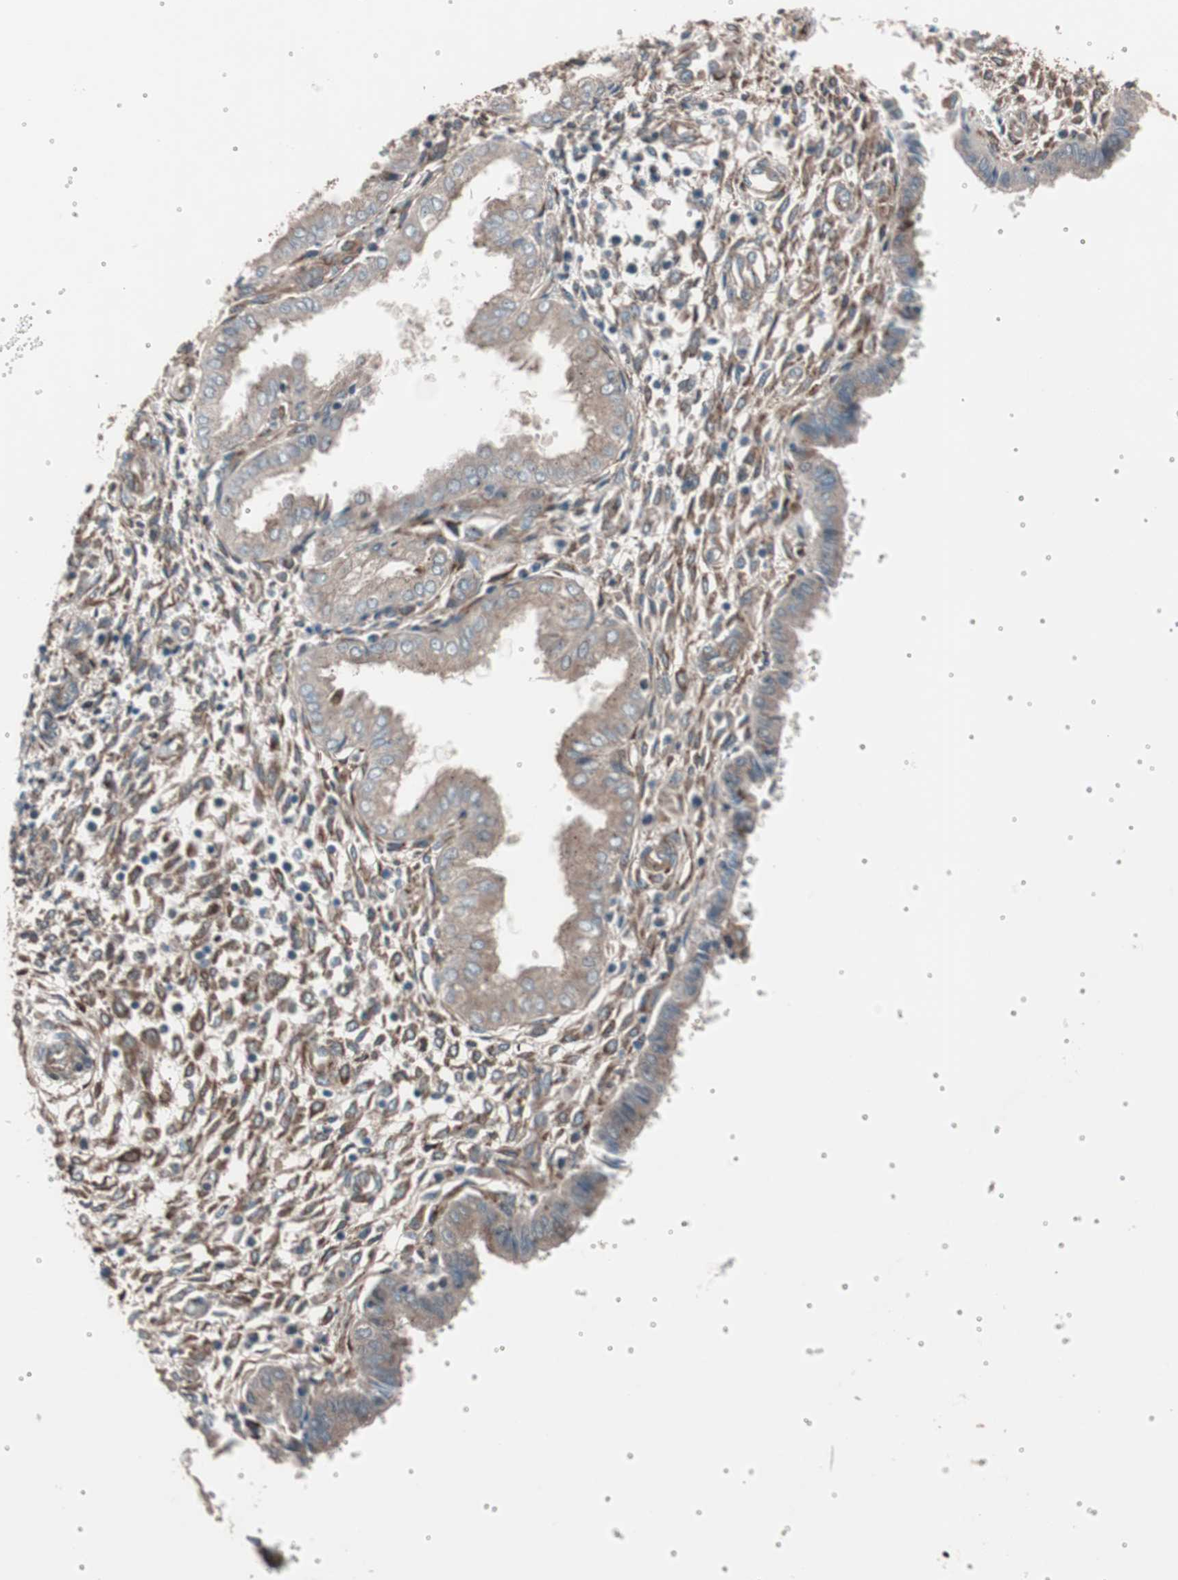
{"staining": {"intensity": "strong", "quantity": ">75%", "location": "cytoplasmic/membranous"}, "tissue": "endometrium", "cell_type": "Cells in endometrial stroma", "image_type": "normal", "snomed": [{"axis": "morphology", "description": "Normal tissue, NOS"}, {"axis": "topography", "description": "Endometrium"}], "caption": "Immunohistochemistry (IHC) (DAB) staining of unremarkable endometrium exhibits strong cytoplasmic/membranous protein expression in approximately >75% of cells in endometrial stroma. (DAB (3,3'-diaminobenzidine) = brown stain, brightfield microscopy at high magnification).", "gene": "SEC31A", "patient": {"sex": "female", "age": 33}}